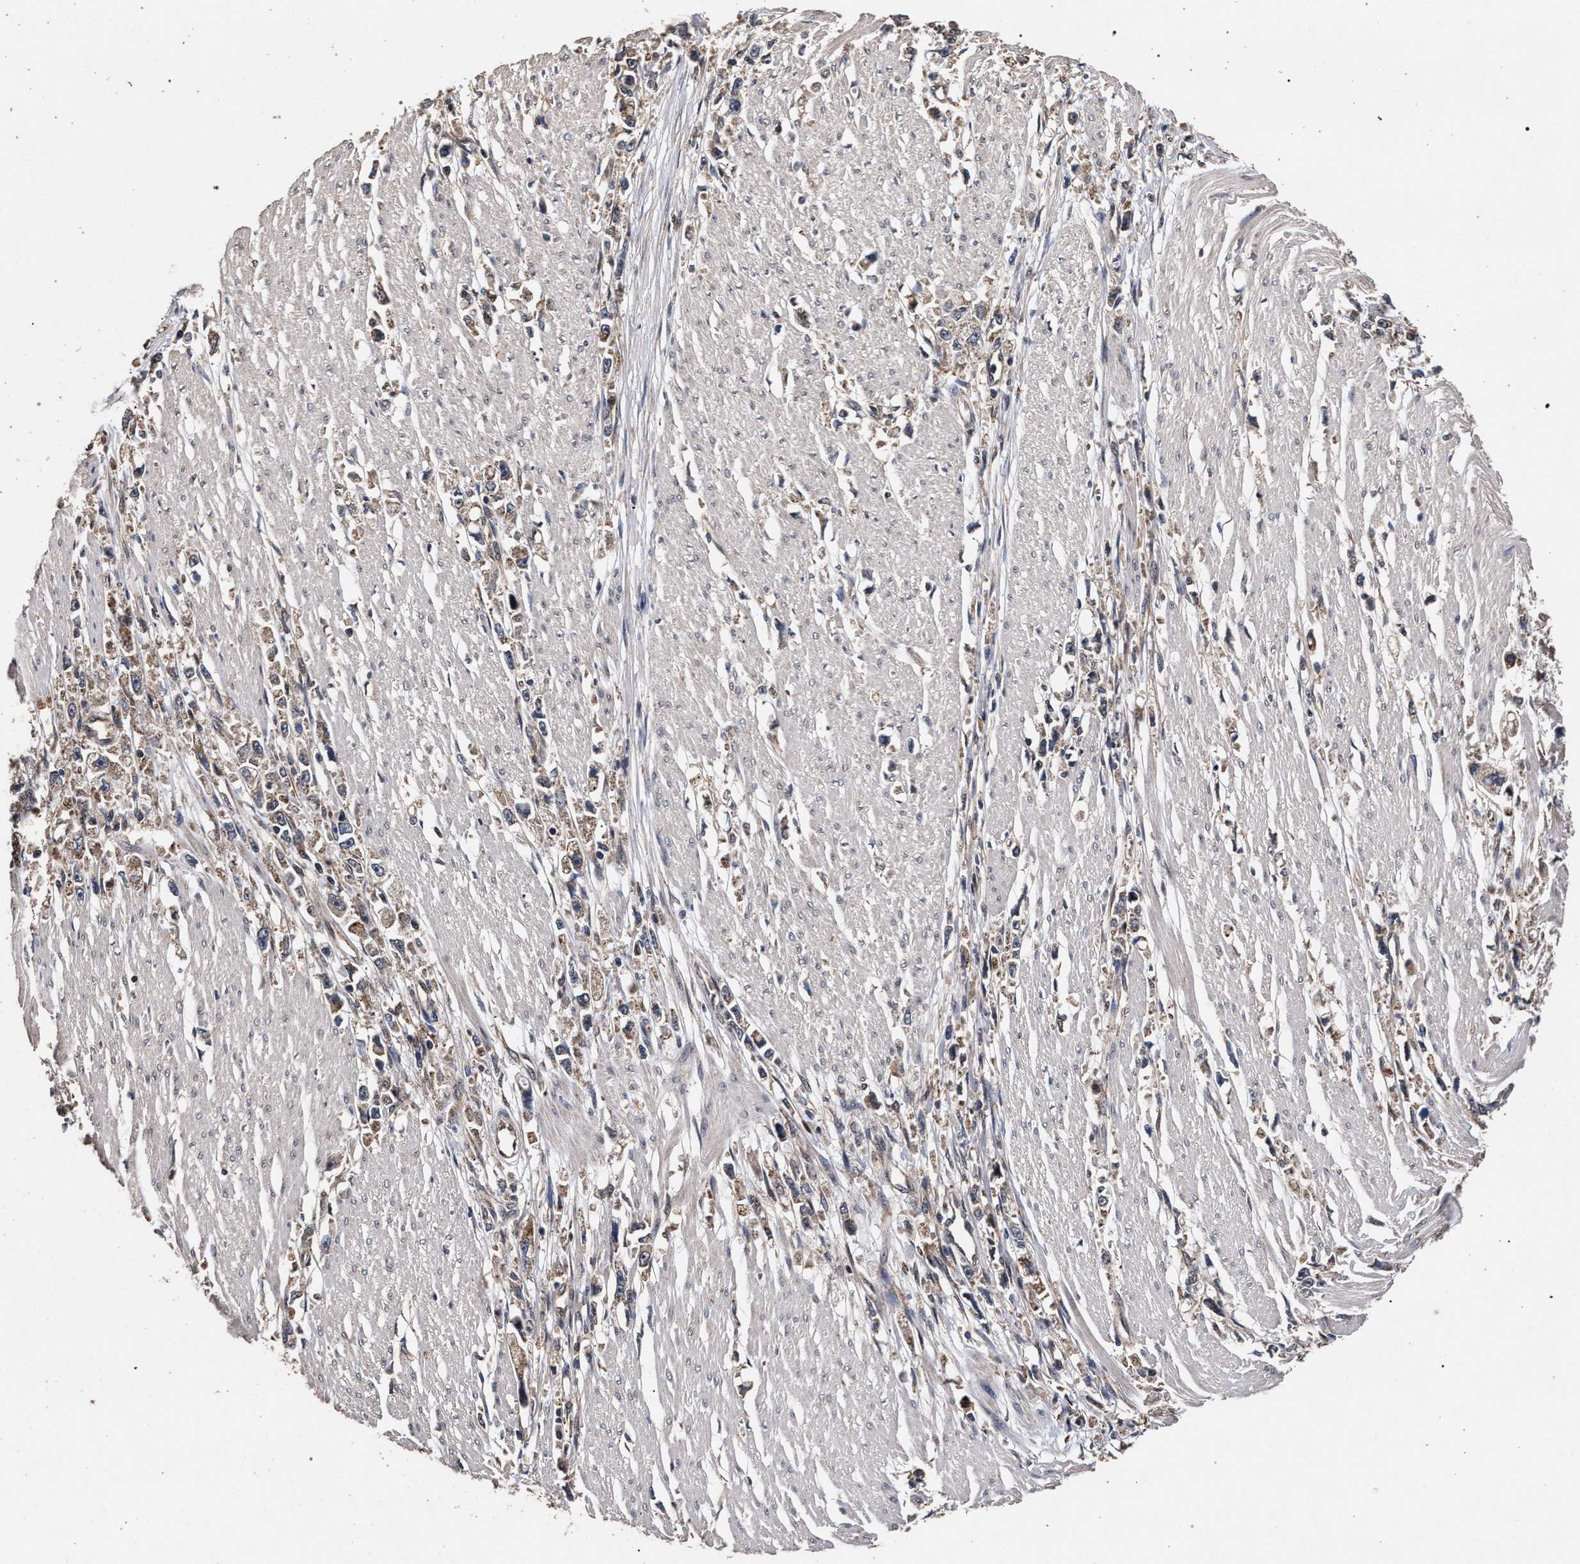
{"staining": {"intensity": "weak", "quantity": ">75%", "location": "cytoplasmic/membranous"}, "tissue": "stomach cancer", "cell_type": "Tumor cells", "image_type": "cancer", "snomed": [{"axis": "morphology", "description": "Adenocarcinoma, NOS"}, {"axis": "topography", "description": "Stomach"}], "caption": "Human stomach adenocarcinoma stained with a brown dye exhibits weak cytoplasmic/membranous positive positivity in approximately >75% of tumor cells.", "gene": "ACOX1", "patient": {"sex": "female", "age": 59}}